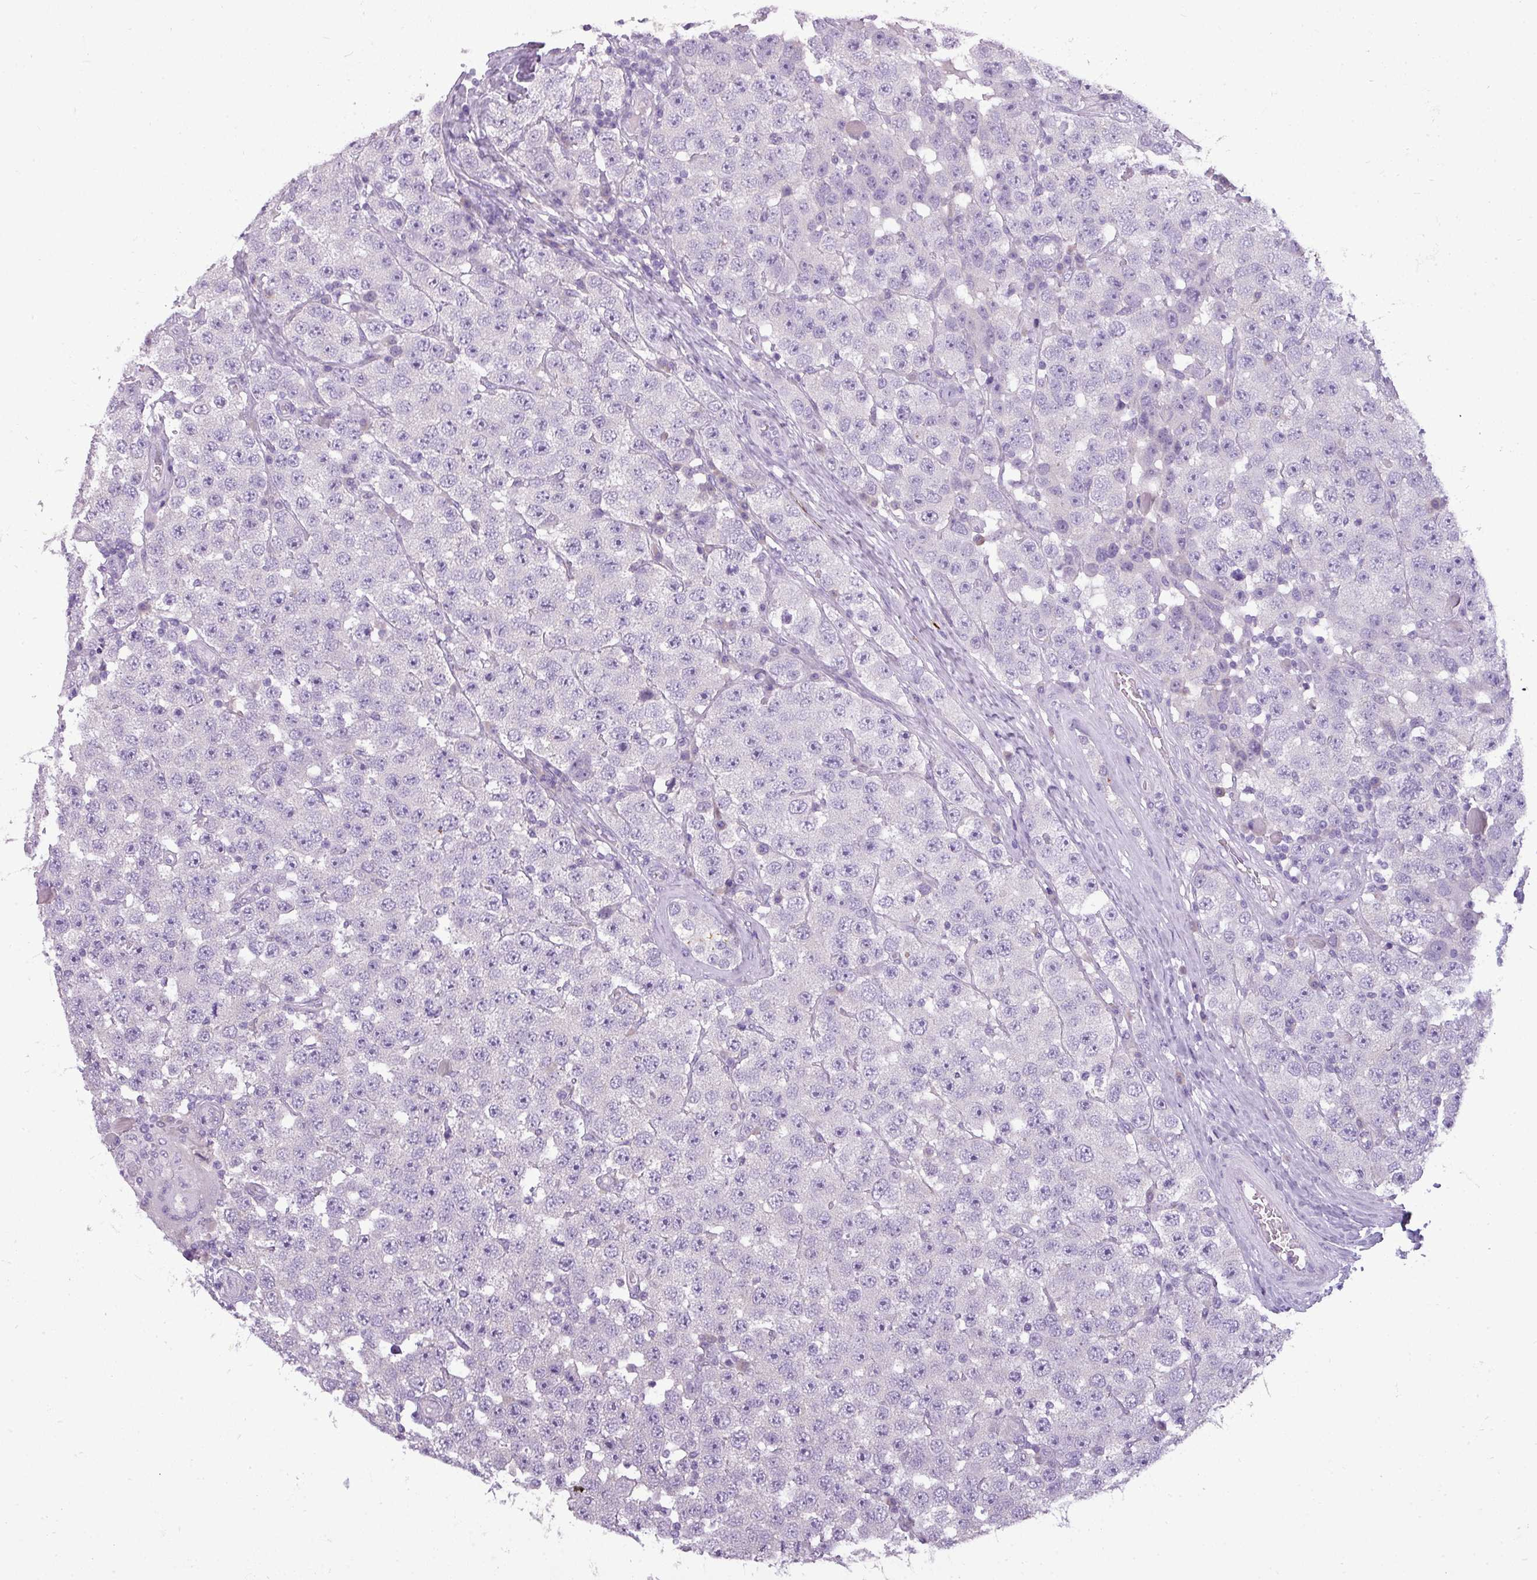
{"staining": {"intensity": "negative", "quantity": "none", "location": "none"}, "tissue": "testis cancer", "cell_type": "Tumor cells", "image_type": "cancer", "snomed": [{"axis": "morphology", "description": "Seminoma, NOS"}, {"axis": "topography", "description": "Testis"}], "caption": "A histopathology image of human seminoma (testis) is negative for staining in tumor cells.", "gene": "DNAAF9", "patient": {"sex": "male", "age": 28}}